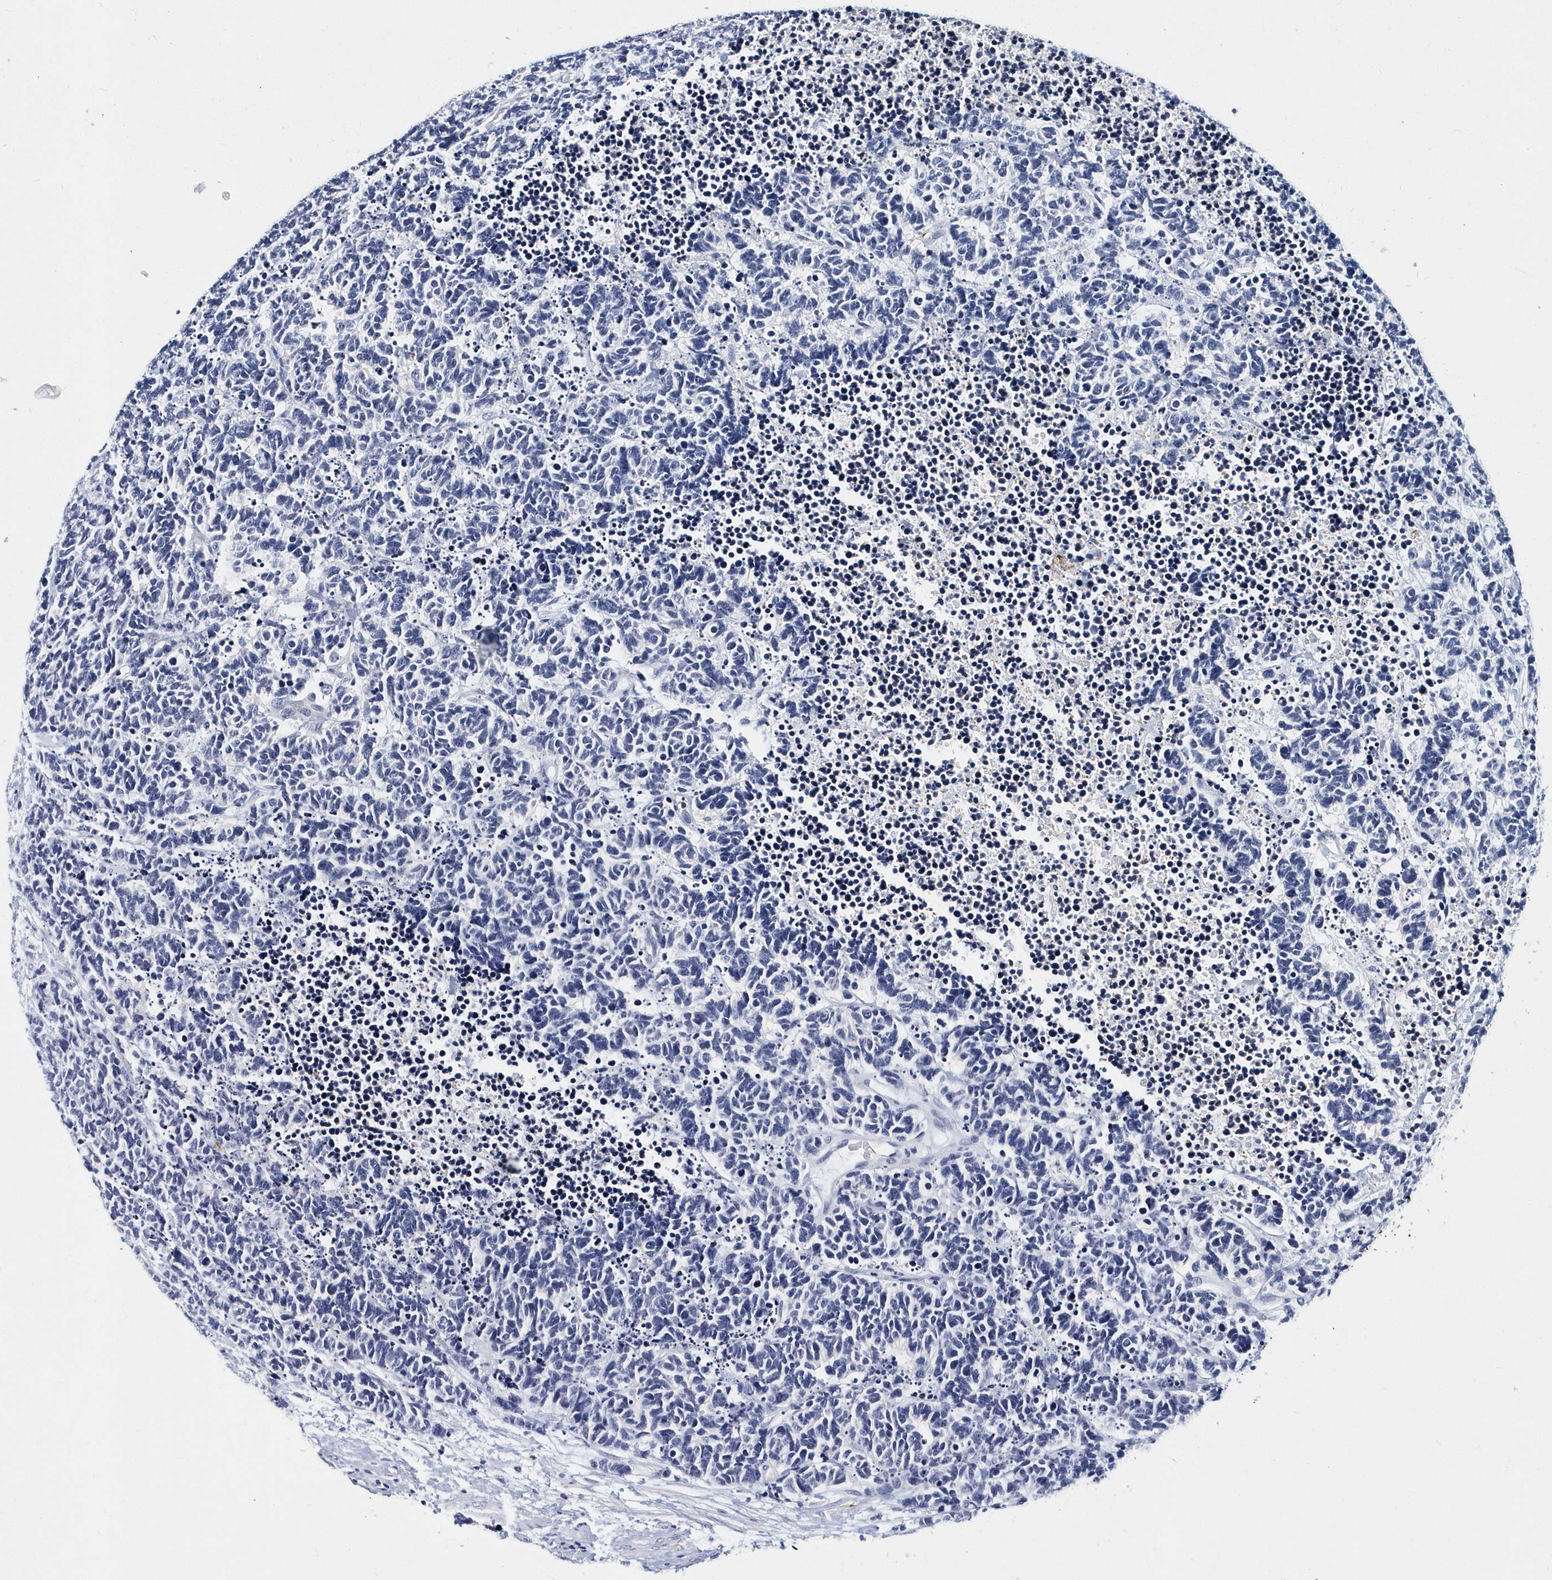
{"staining": {"intensity": "negative", "quantity": "none", "location": "none"}, "tissue": "carcinoid", "cell_type": "Tumor cells", "image_type": "cancer", "snomed": [{"axis": "morphology", "description": "Carcinoma, NOS"}, {"axis": "morphology", "description": "Carcinoid, malignant, NOS"}, {"axis": "topography", "description": "Urinary bladder"}], "caption": "There is no significant staining in tumor cells of carcinoma.", "gene": "ITGA2B", "patient": {"sex": "male", "age": 57}}